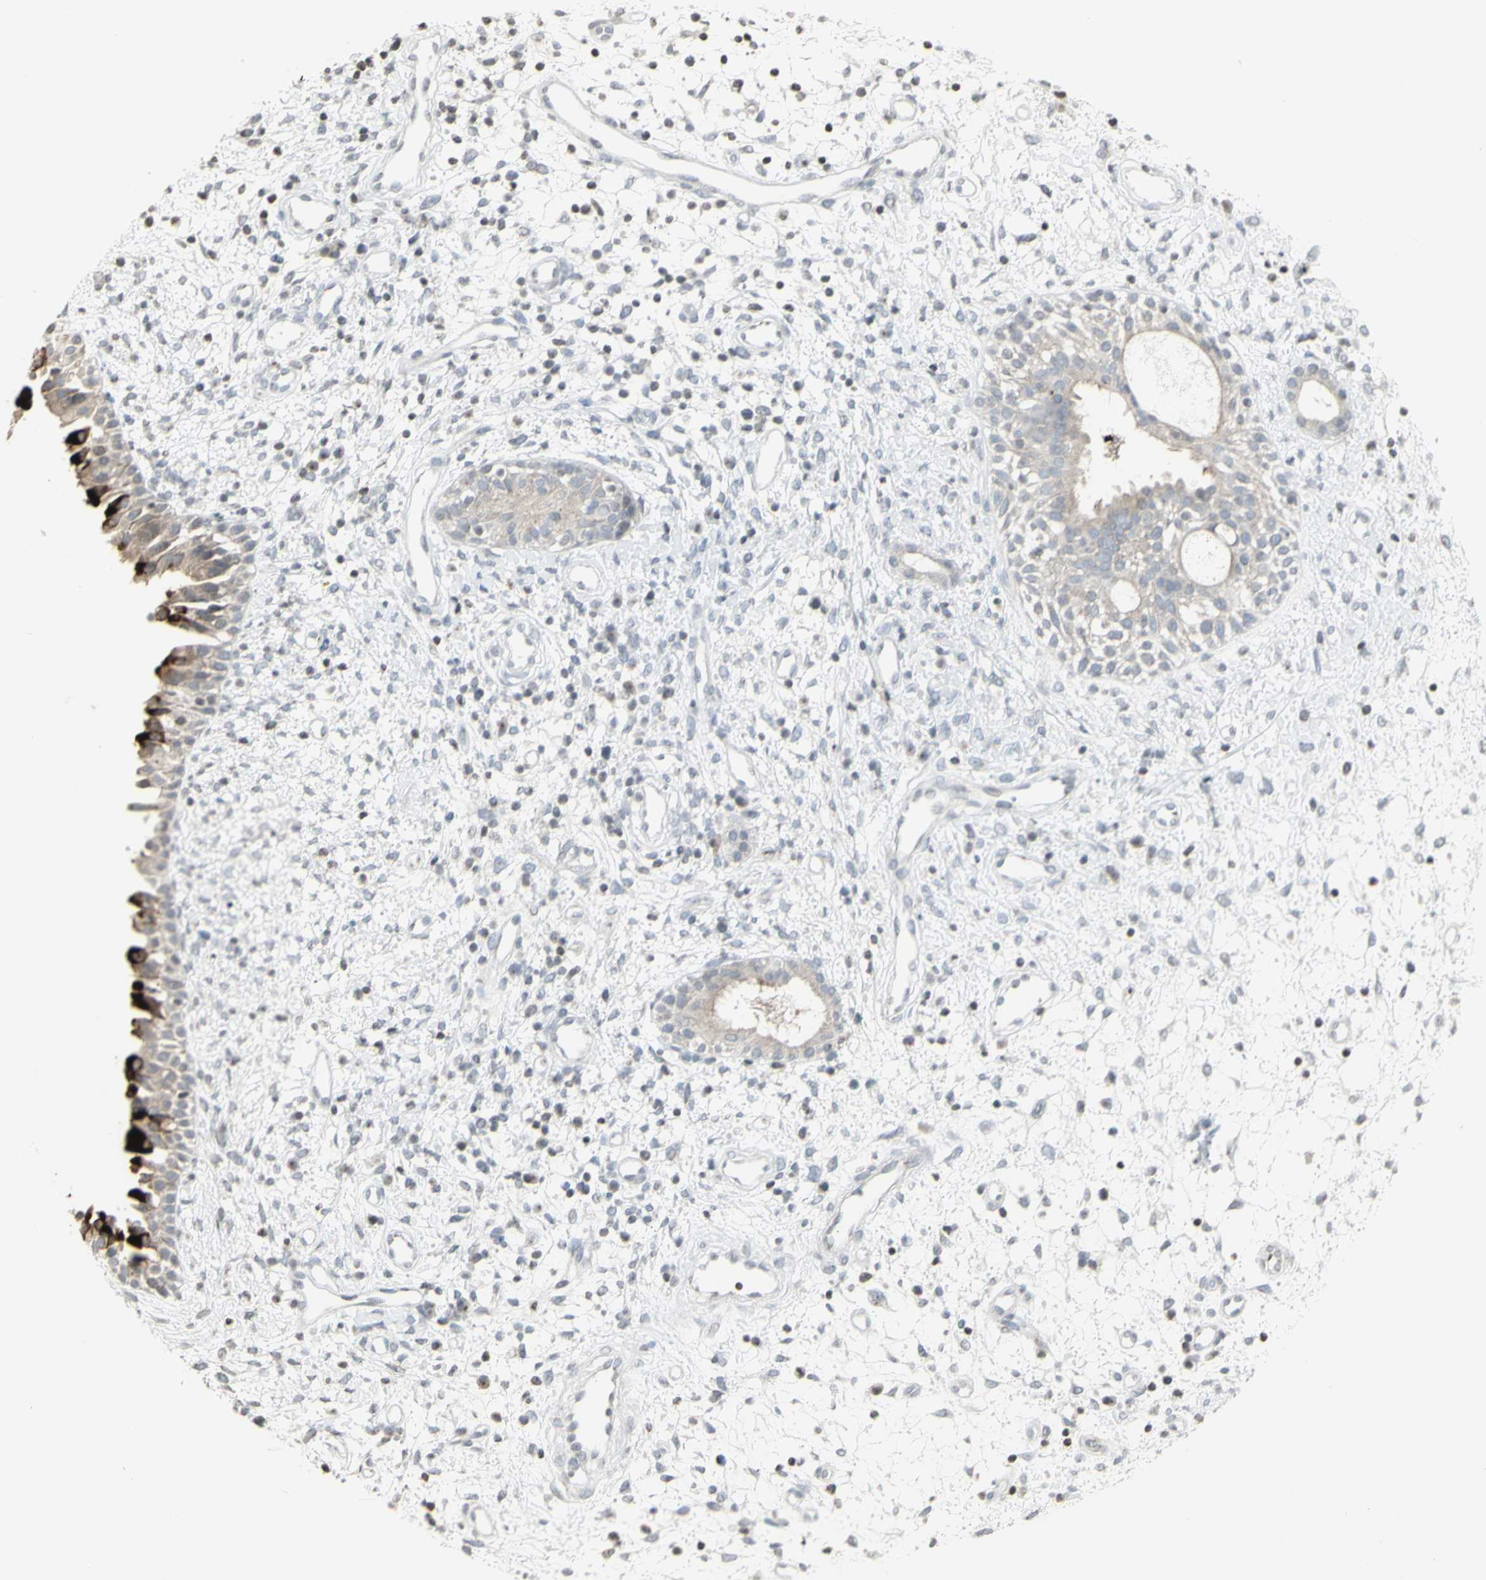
{"staining": {"intensity": "strong", "quantity": "25%-75%", "location": "cytoplasmic/membranous"}, "tissue": "nasopharynx", "cell_type": "Respiratory epithelial cells", "image_type": "normal", "snomed": [{"axis": "morphology", "description": "Normal tissue, NOS"}, {"axis": "topography", "description": "Nasopharynx"}], "caption": "A high-resolution image shows IHC staining of benign nasopharynx, which shows strong cytoplasmic/membranous staining in approximately 25%-75% of respiratory epithelial cells.", "gene": "MUC5AC", "patient": {"sex": "male", "age": 22}}